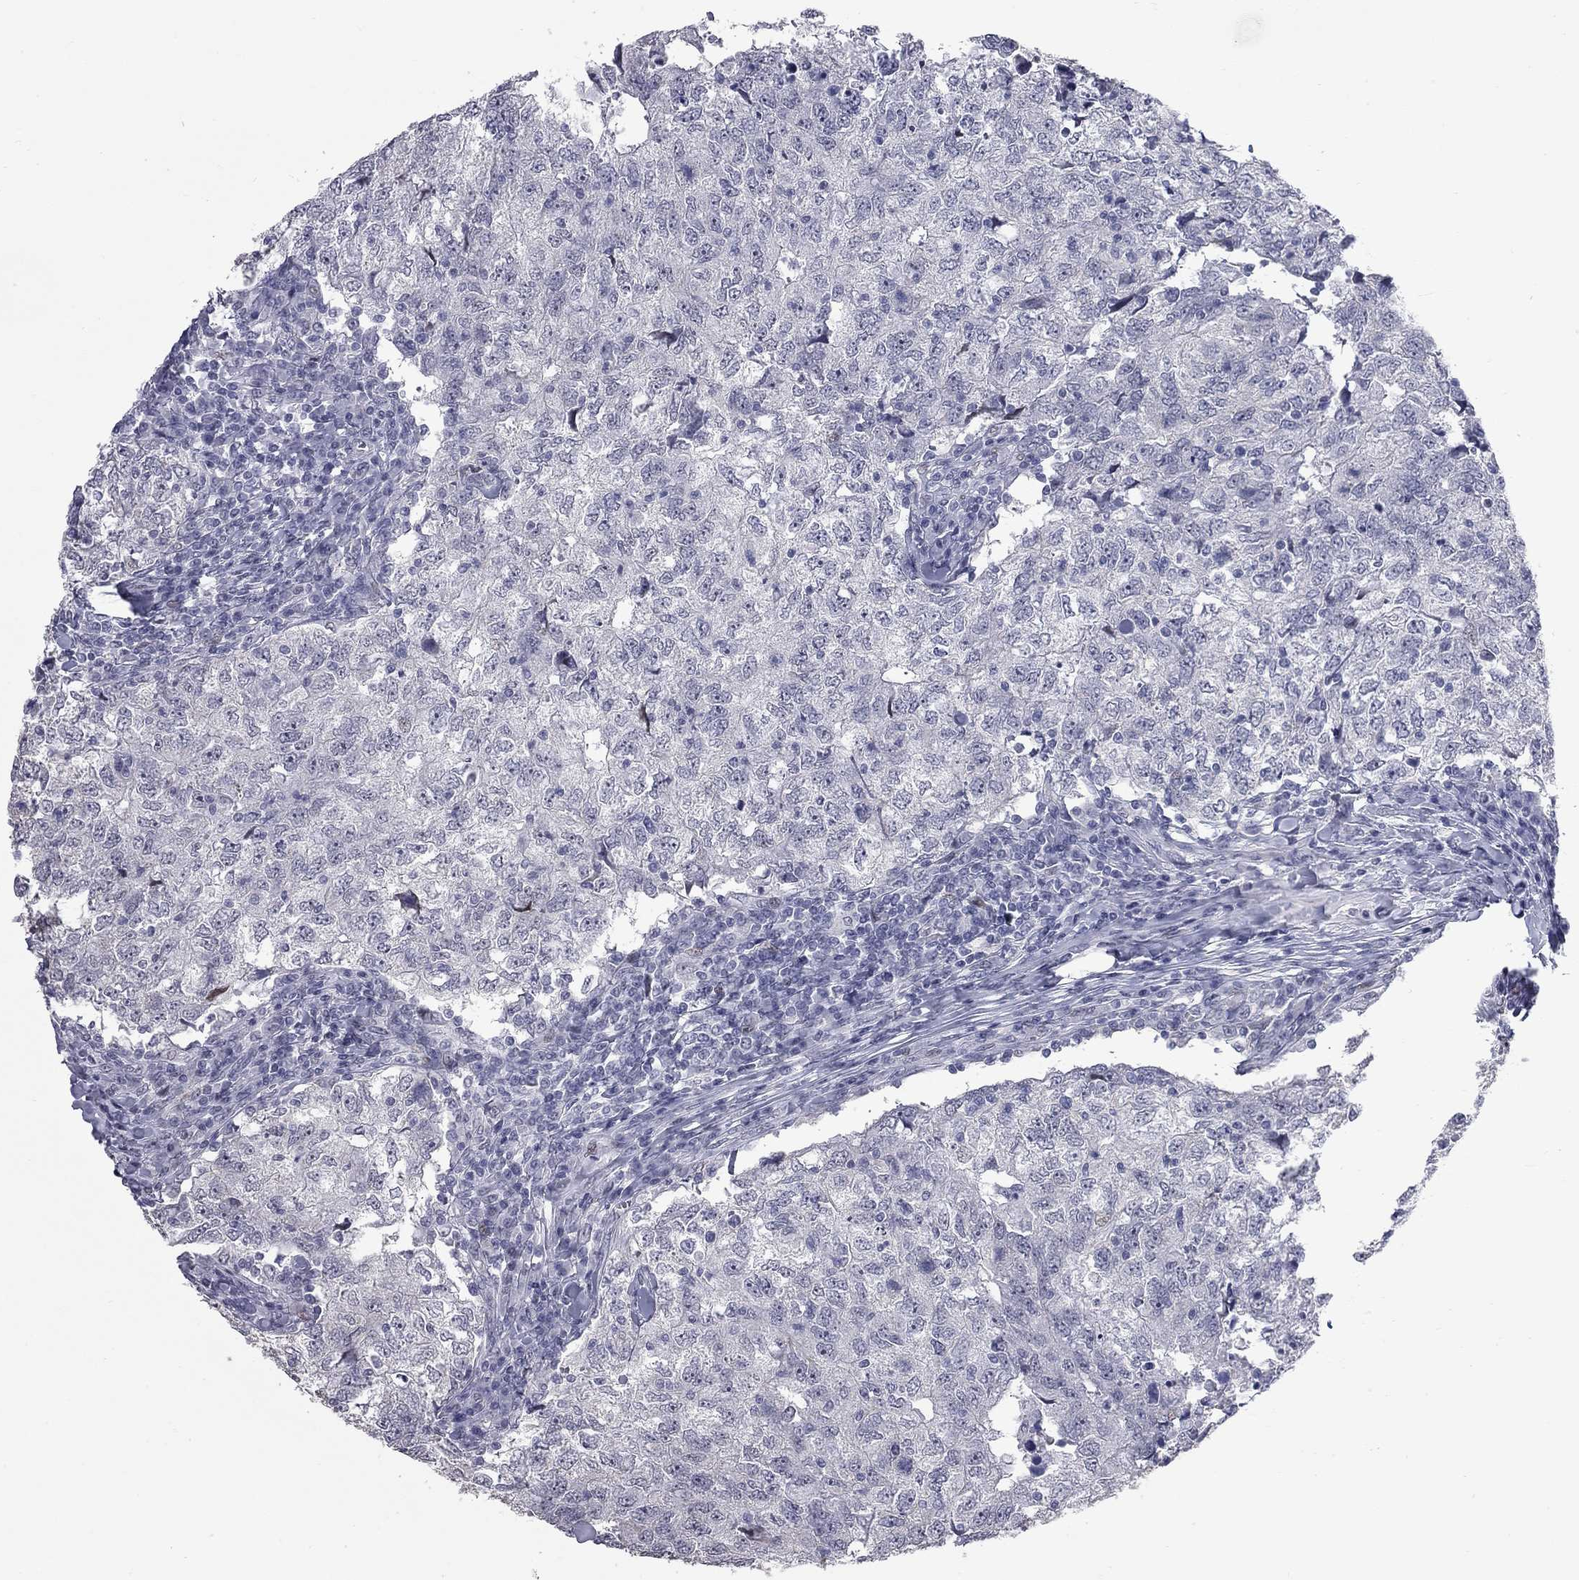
{"staining": {"intensity": "negative", "quantity": "none", "location": "none"}, "tissue": "breast cancer", "cell_type": "Tumor cells", "image_type": "cancer", "snomed": [{"axis": "morphology", "description": "Duct carcinoma"}, {"axis": "topography", "description": "Breast"}], "caption": "Immunohistochemistry (IHC) of human invasive ductal carcinoma (breast) demonstrates no expression in tumor cells.", "gene": "ZNF154", "patient": {"sex": "female", "age": 30}}